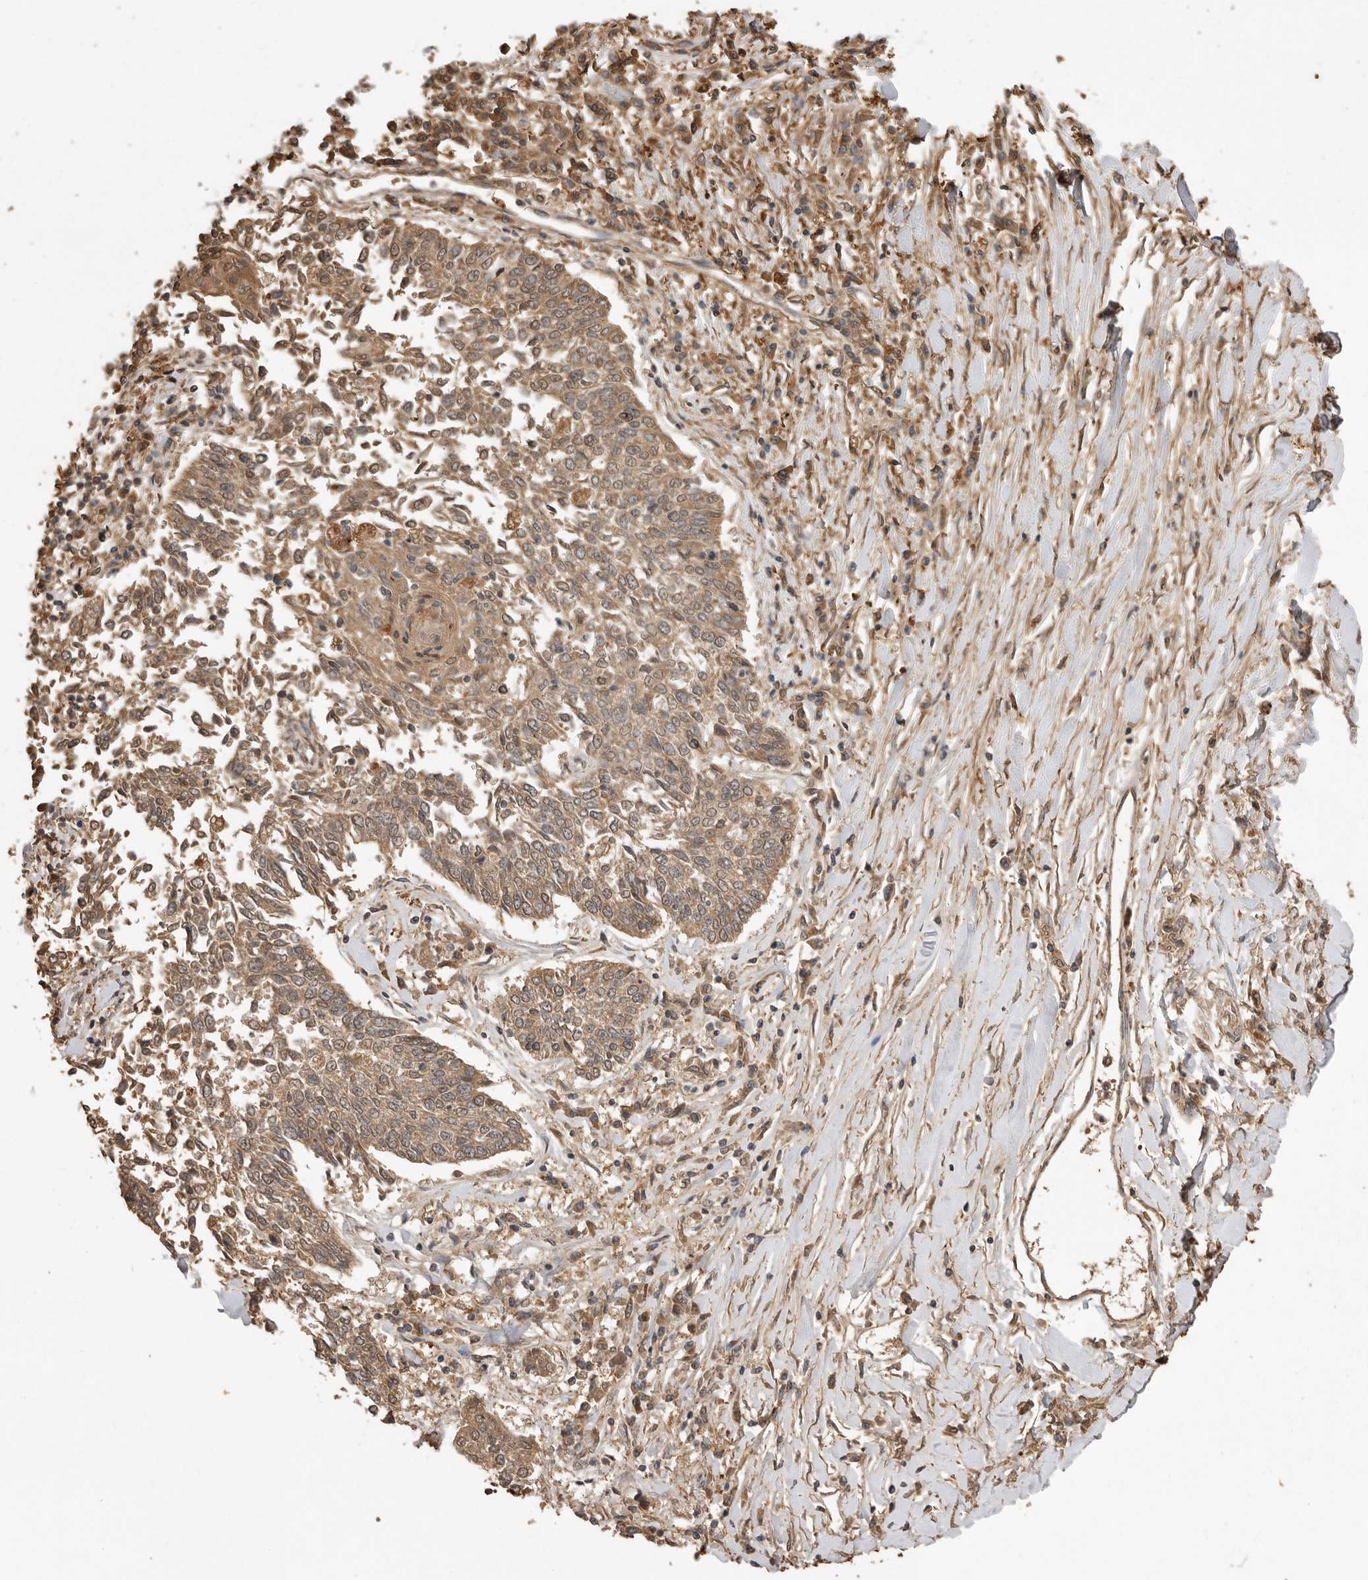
{"staining": {"intensity": "moderate", "quantity": ">75%", "location": "nuclear"}, "tissue": "lung cancer", "cell_type": "Tumor cells", "image_type": "cancer", "snomed": [{"axis": "morphology", "description": "Normal tissue, NOS"}, {"axis": "morphology", "description": "Squamous cell carcinoma, NOS"}, {"axis": "topography", "description": "Cartilage tissue"}, {"axis": "topography", "description": "Bronchus"}, {"axis": "topography", "description": "Lung"}, {"axis": "topography", "description": "Peripheral nerve tissue"}], "caption": "A histopathology image of human lung cancer stained for a protein exhibits moderate nuclear brown staining in tumor cells.", "gene": "JAG2", "patient": {"sex": "female", "age": 49}}